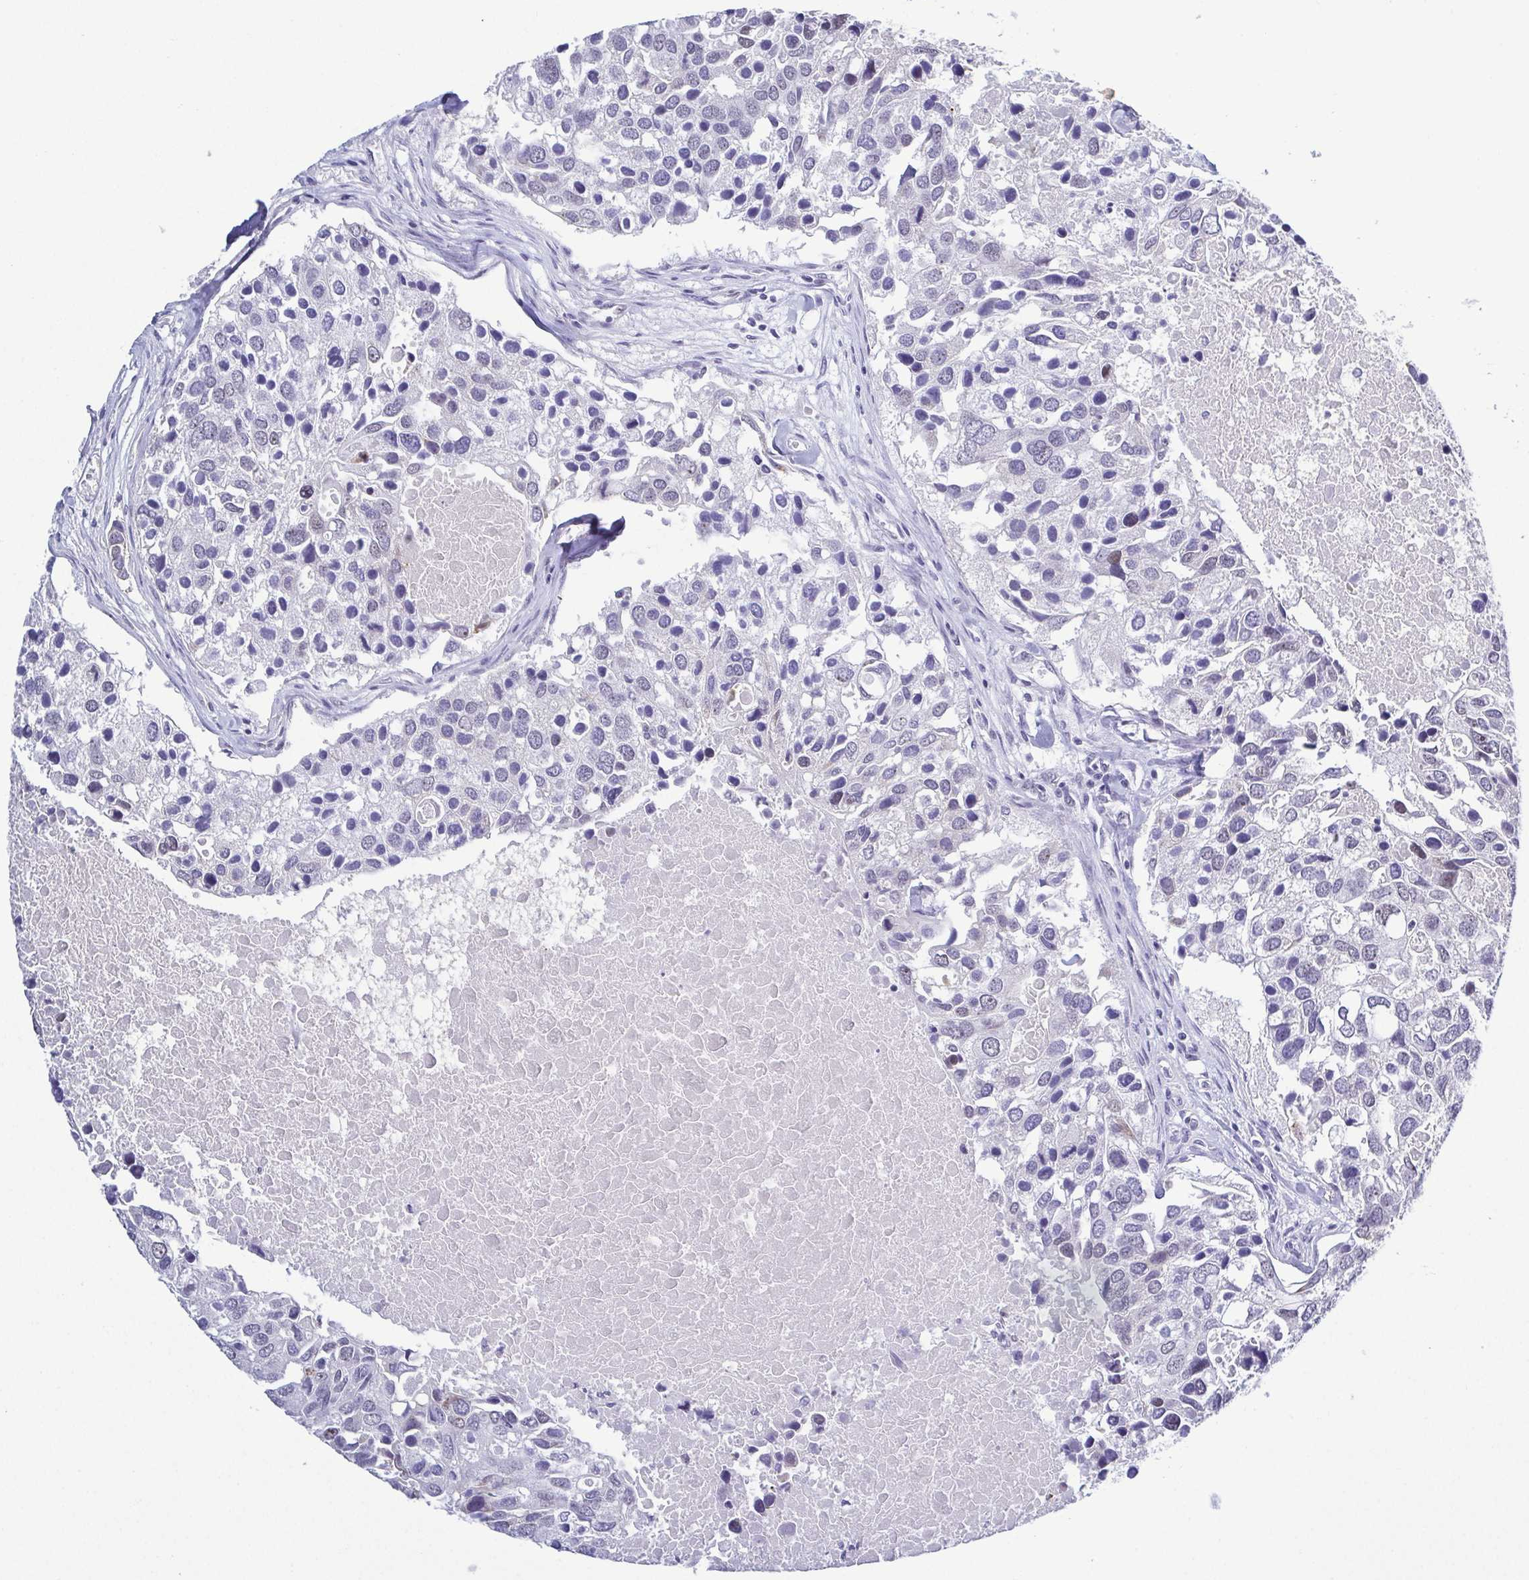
{"staining": {"intensity": "negative", "quantity": "none", "location": "none"}, "tissue": "breast cancer", "cell_type": "Tumor cells", "image_type": "cancer", "snomed": [{"axis": "morphology", "description": "Duct carcinoma"}, {"axis": "topography", "description": "Breast"}], "caption": "The micrograph demonstrates no significant staining in tumor cells of breast cancer.", "gene": "BZW1", "patient": {"sex": "female", "age": 83}}